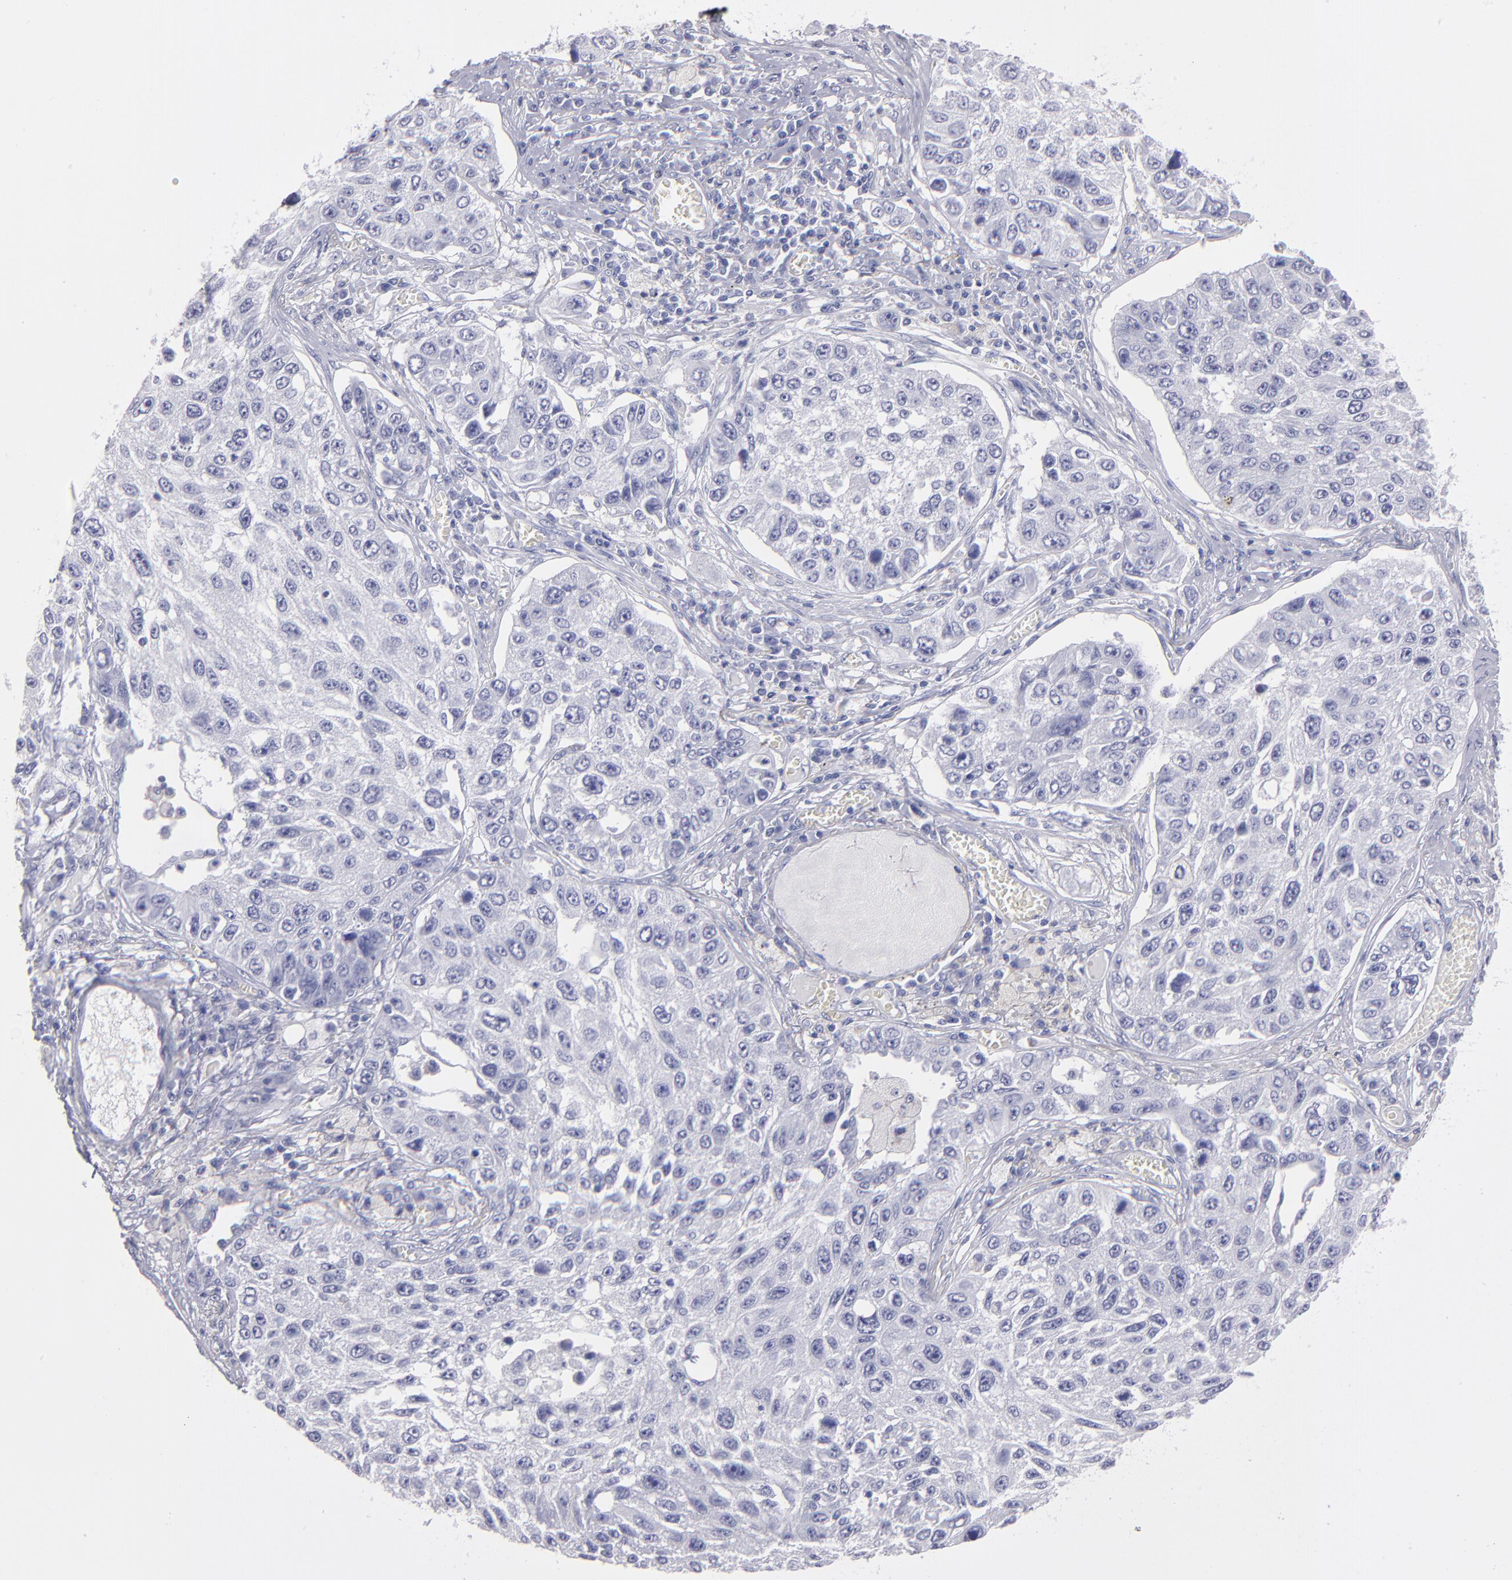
{"staining": {"intensity": "negative", "quantity": "none", "location": "none"}, "tissue": "lung cancer", "cell_type": "Tumor cells", "image_type": "cancer", "snomed": [{"axis": "morphology", "description": "Squamous cell carcinoma, NOS"}, {"axis": "topography", "description": "Lung"}], "caption": "Micrograph shows no protein positivity in tumor cells of lung cancer tissue. (DAB immunohistochemistry (IHC) visualized using brightfield microscopy, high magnification).", "gene": "MB", "patient": {"sex": "male", "age": 71}}